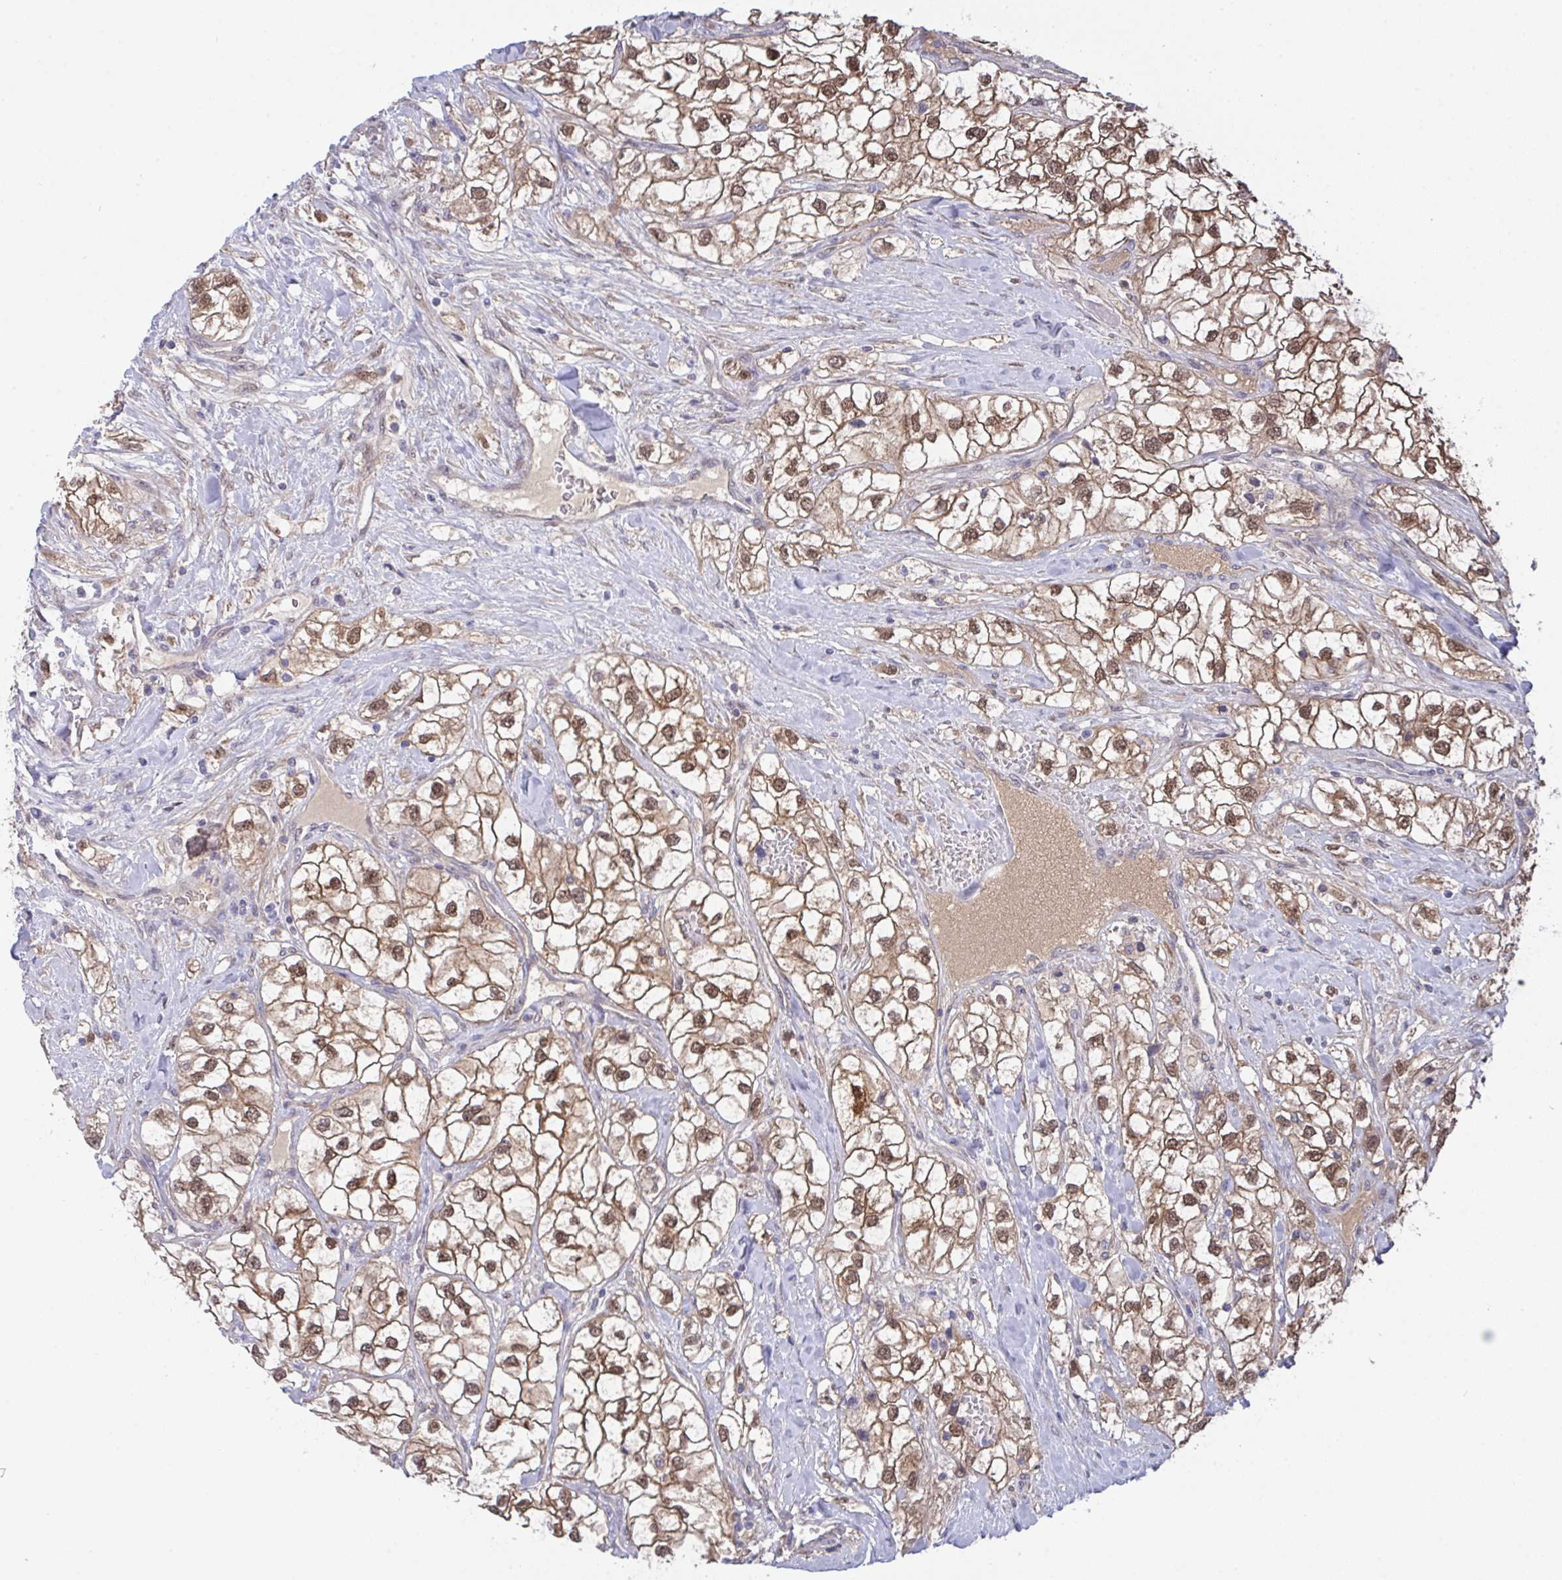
{"staining": {"intensity": "moderate", "quantity": ">75%", "location": "cytoplasmic/membranous,nuclear"}, "tissue": "renal cancer", "cell_type": "Tumor cells", "image_type": "cancer", "snomed": [{"axis": "morphology", "description": "Adenocarcinoma, NOS"}, {"axis": "topography", "description": "Kidney"}], "caption": "IHC staining of renal cancer, which reveals medium levels of moderate cytoplasmic/membranous and nuclear expression in about >75% of tumor cells indicating moderate cytoplasmic/membranous and nuclear protein expression. The staining was performed using DAB (3,3'-diaminobenzidine) (brown) for protein detection and nuclei were counterstained in hematoxylin (blue).", "gene": "L3HYPDH", "patient": {"sex": "male", "age": 59}}